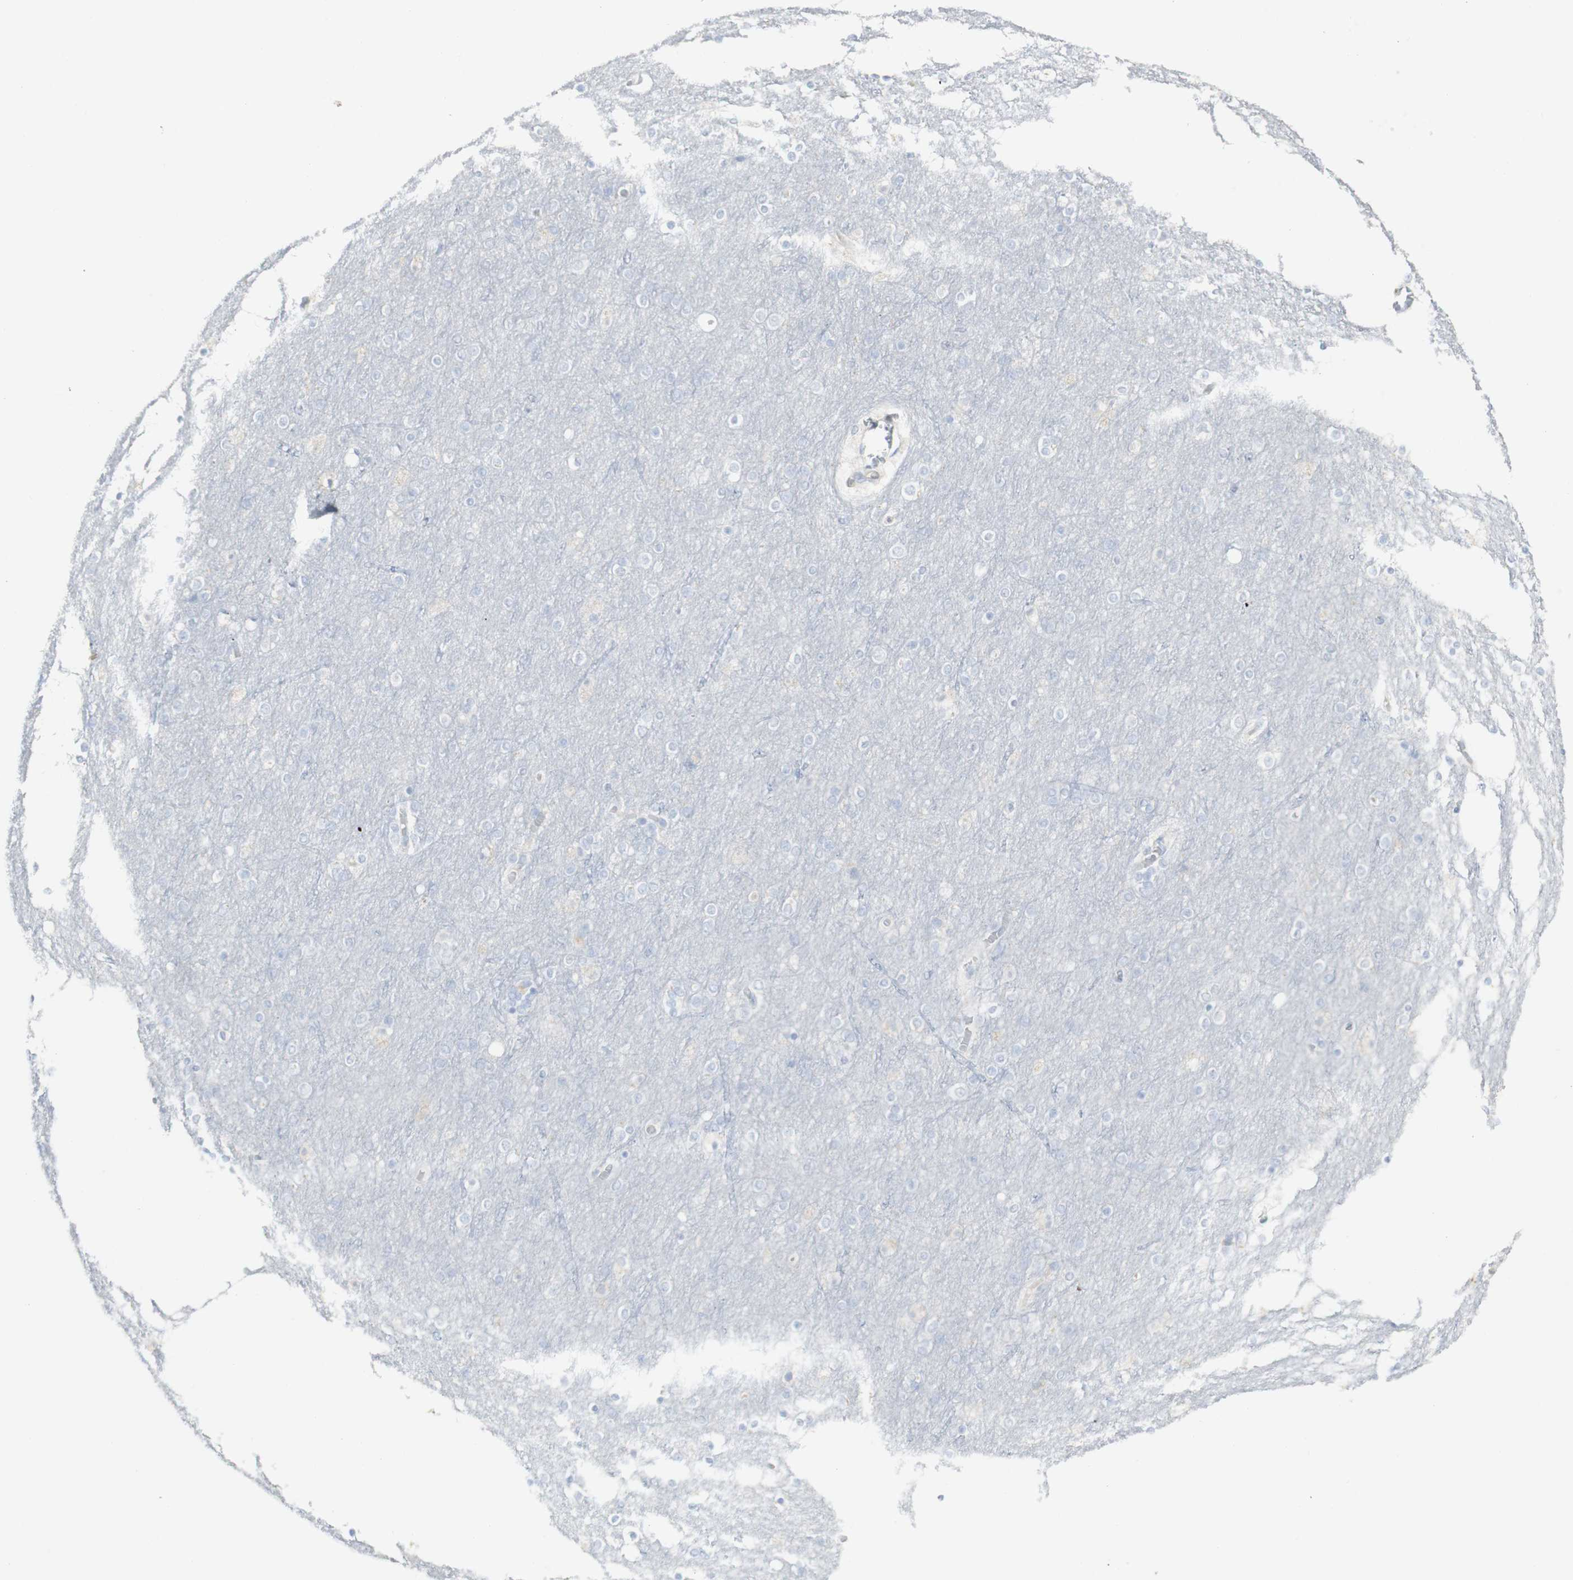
{"staining": {"intensity": "negative", "quantity": "none", "location": "none"}, "tissue": "cerebral cortex", "cell_type": "Endothelial cells", "image_type": "normal", "snomed": [{"axis": "morphology", "description": "Normal tissue, NOS"}, {"axis": "topography", "description": "Cerebral cortex"}], "caption": "Endothelial cells show no significant protein staining in normal cerebral cortex. (Brightfield microscopy of DAB (3,3'-diaminobenzidine) immunohistochemistry at high magnification).", "gene": "CD207", "patient": {"sex": "female", "age": 54}}